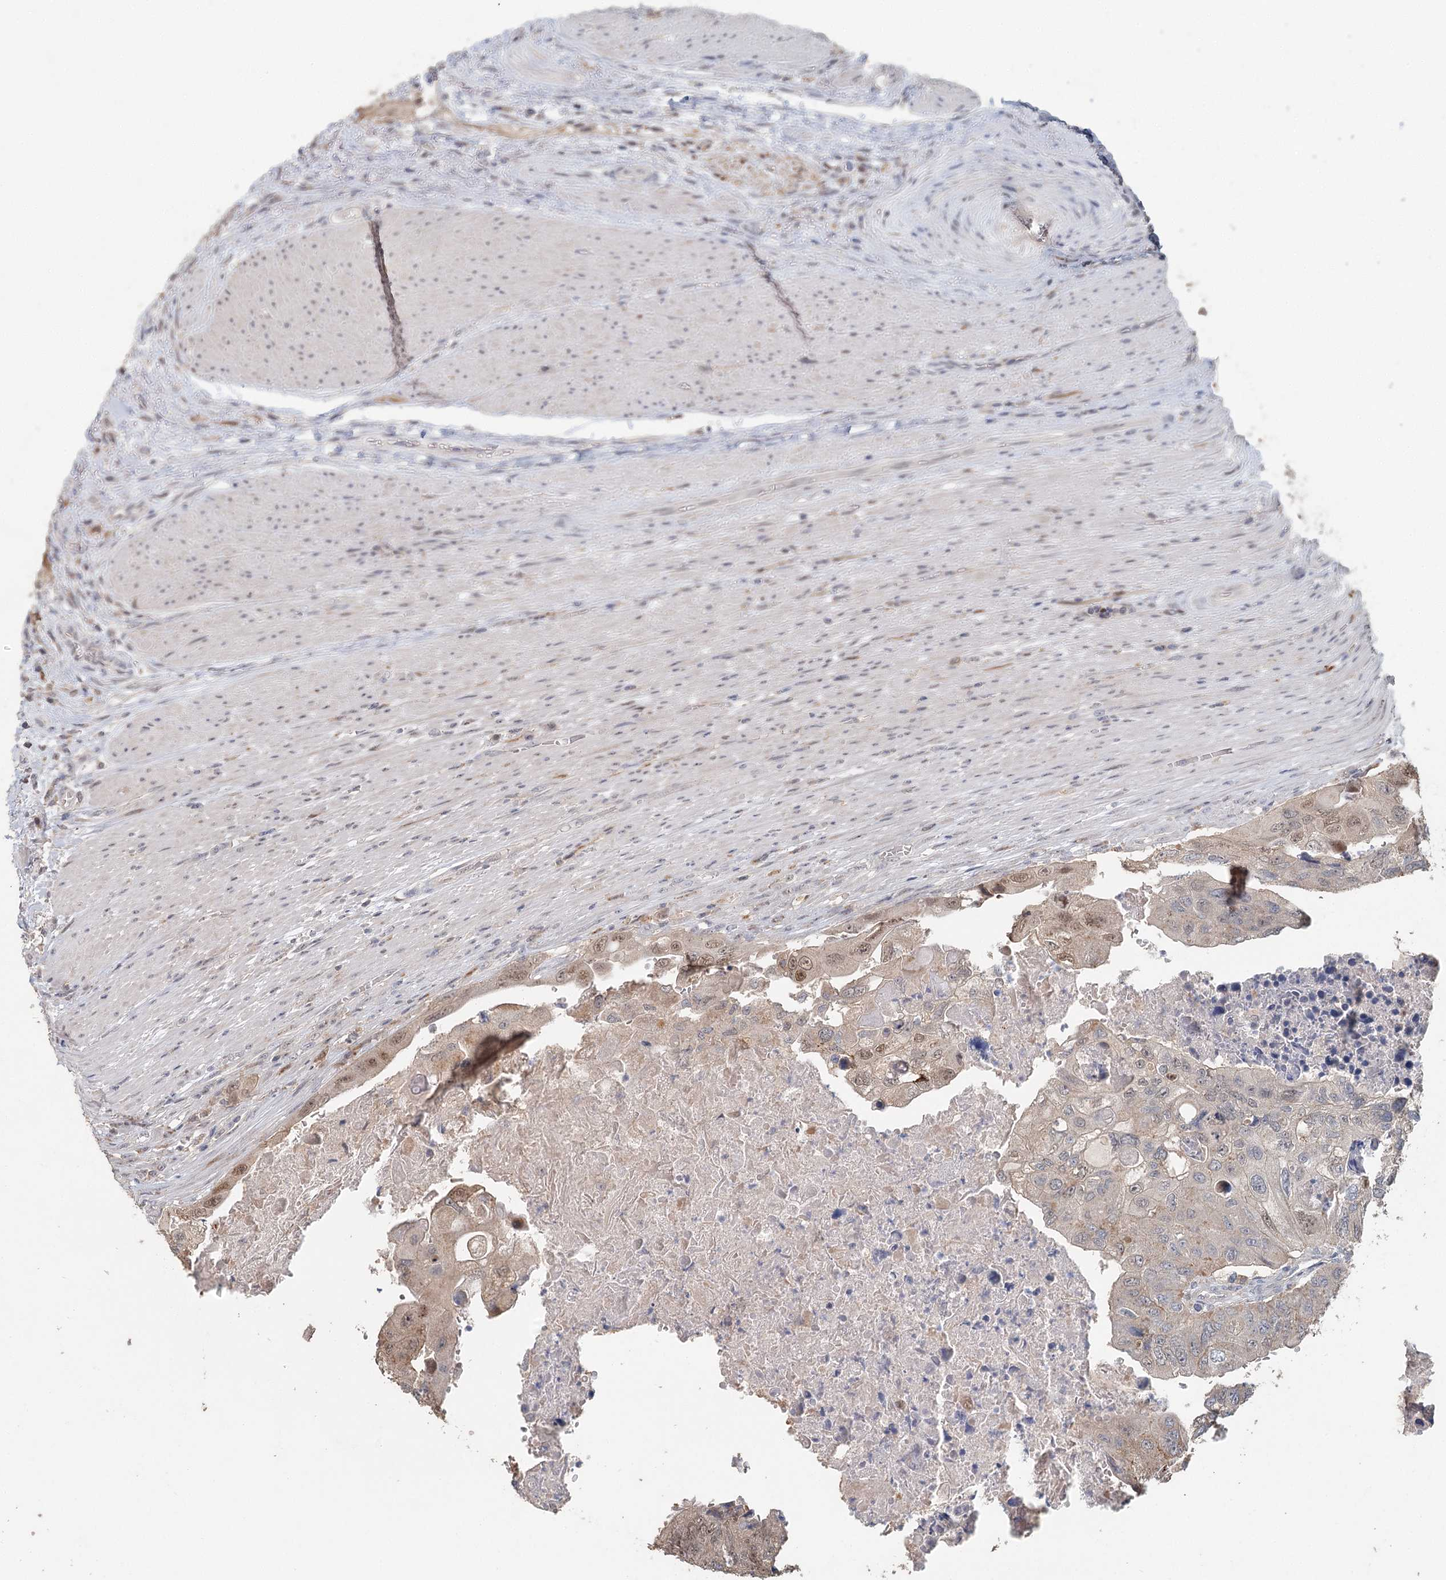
{"staining": {"intensity": "moderate", "quantity": "<25%", "location": "nuclear"}, "tissue": "colorectal cancer", "cell_type": "Tumor cells", "image_type": "cancer", "snomed": [{"axis": "morphology", "description": "Adenocarcinoma, NOS"}, {"axis": "topography", "description": "Rectum"}], "caption": "A brown stain labels moderate nuclear expression of a protein in colorectal cancer tumor cells.", "gene": "ADK", "patient": {"sex": "male", "age": 63}}